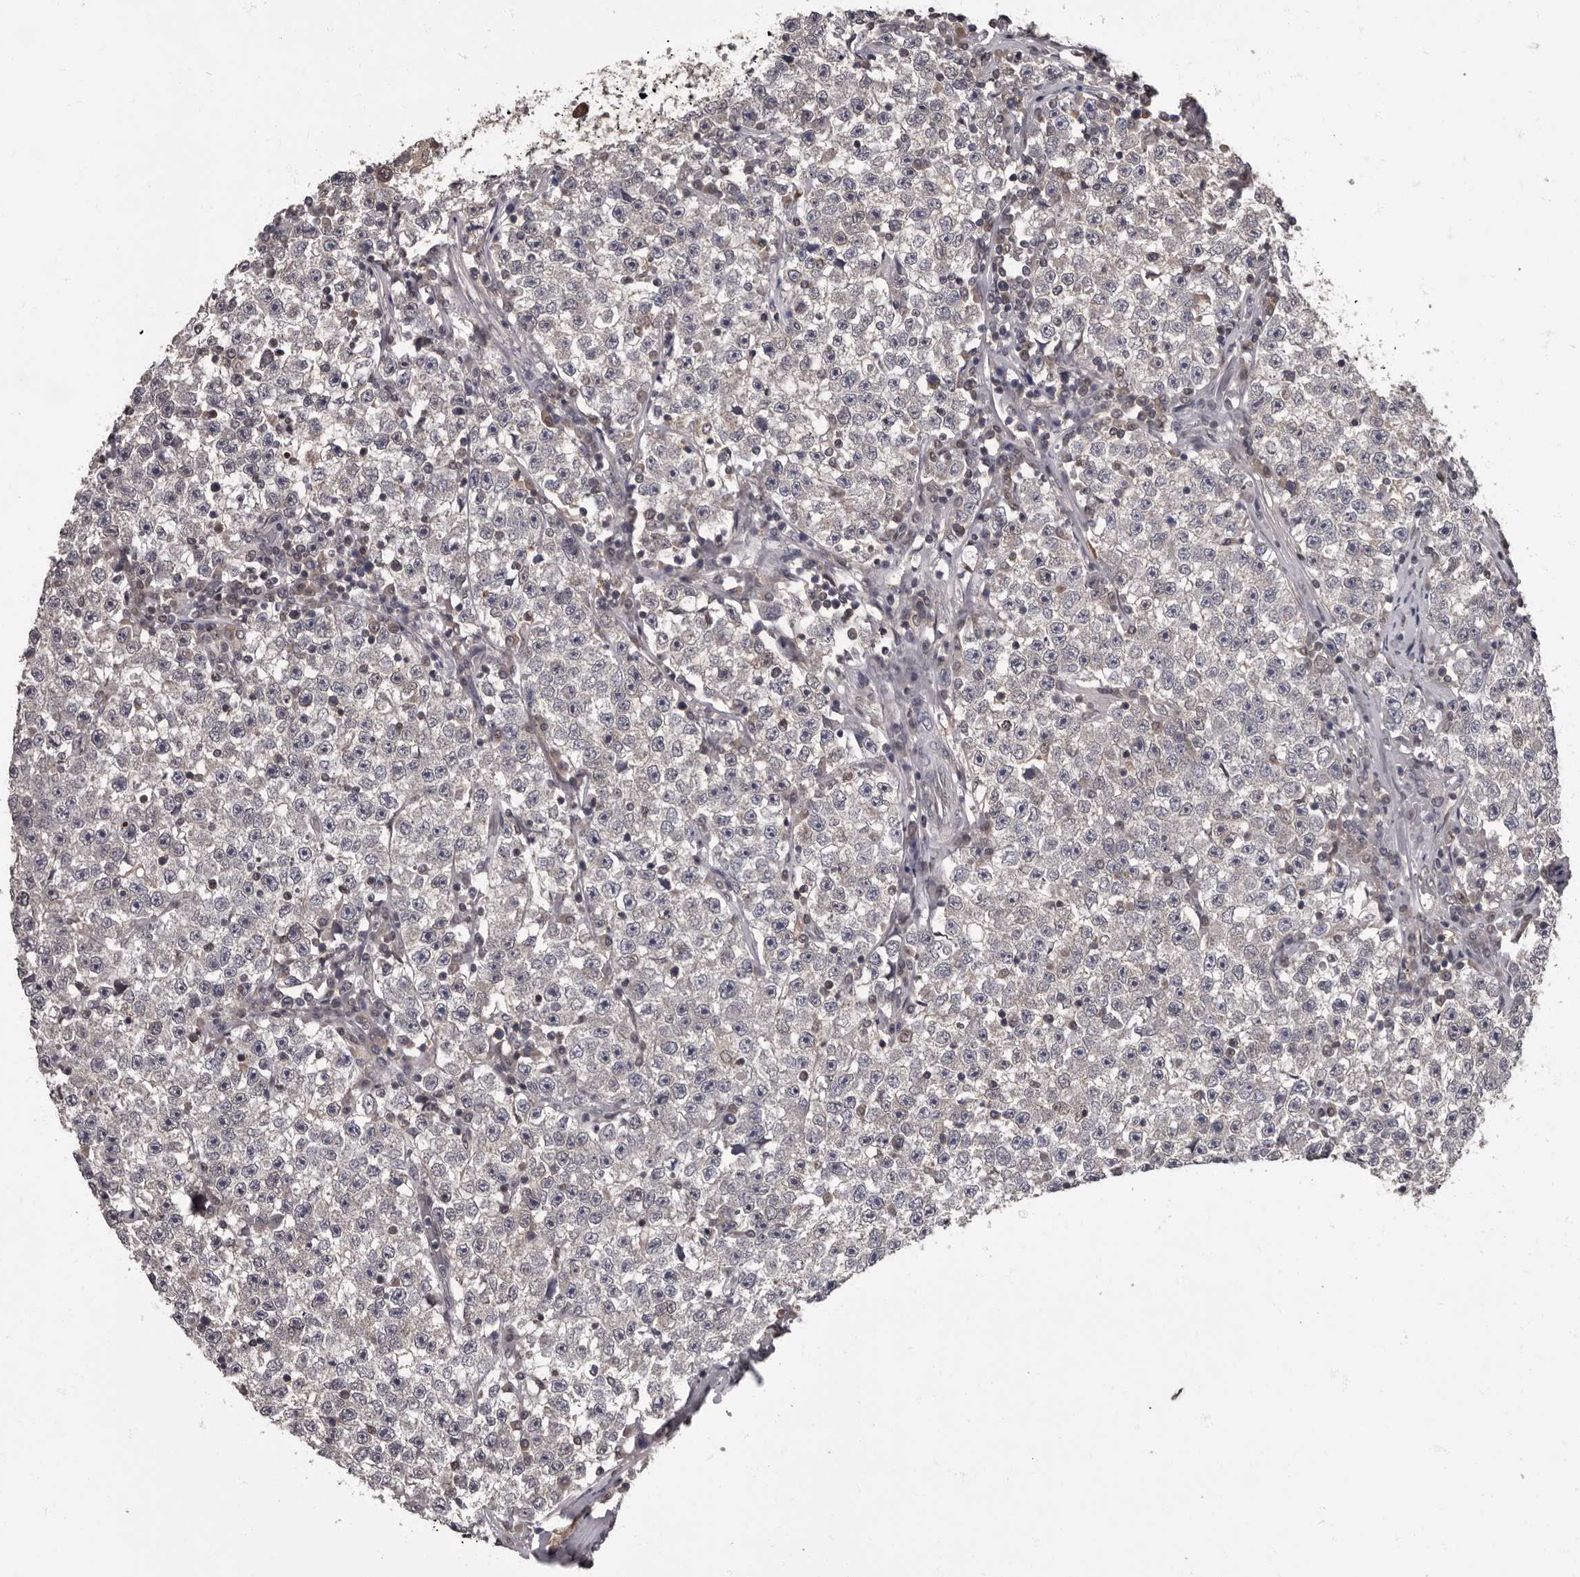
{"staining": {"intensity": "negative", "quantity": "none", "location": "none"}, "tissue": "testis cancer", "cell_type": "Tumor cells", "image_type": "cancer", "snomed": [{"axis": "morphology", "description": "Seminoma, NOS"}, {"axis": "topography", "description": "Testis"}], "caption": "An image of testis cancer stained for a protein demonstrates no brown staining in tumor cells. (Brightfield microscopy of DAB (3,3'-diaminobenzidine) immunohistochemistry at high magnification).", "gene": "C1orf50", "patient": {"sex": "male", "age": 22}}